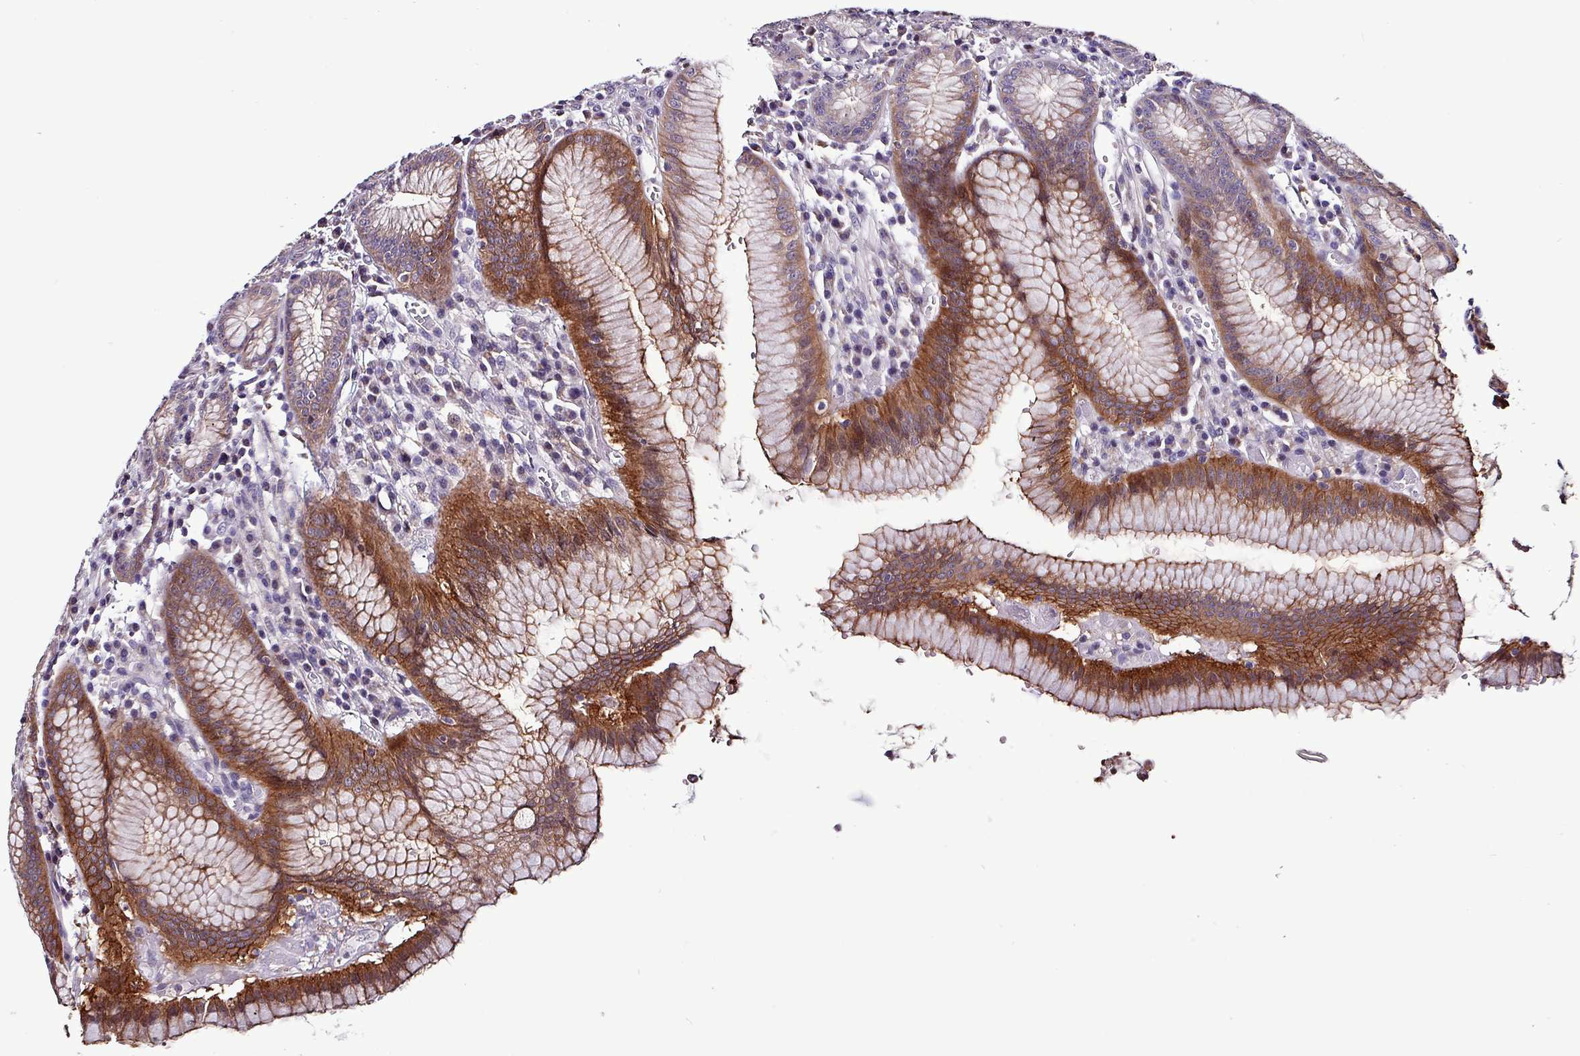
{"staining": {"intensity": "strong", "quantity": "25%-75%", "location": "cytoplasmic/membranous"}, "tissue": "stomach", "cell_type": "Glandular cells", "image_type": "normal", "snomed": [{"axis": "morphology", "description": "Normal tissue, NOS"}, {"axis": "topography", "description": "Stomach"}], "caption": "Glandular cells show high levels of strong cytoplasmic/membranous staining in approximately 25%-75% of cells in normal human stomach. (DAB IHC, brown staining for protein, blue staining for nuclei).", "gene": "SCIN", "patient": {"sex": "male", "age": 55}}